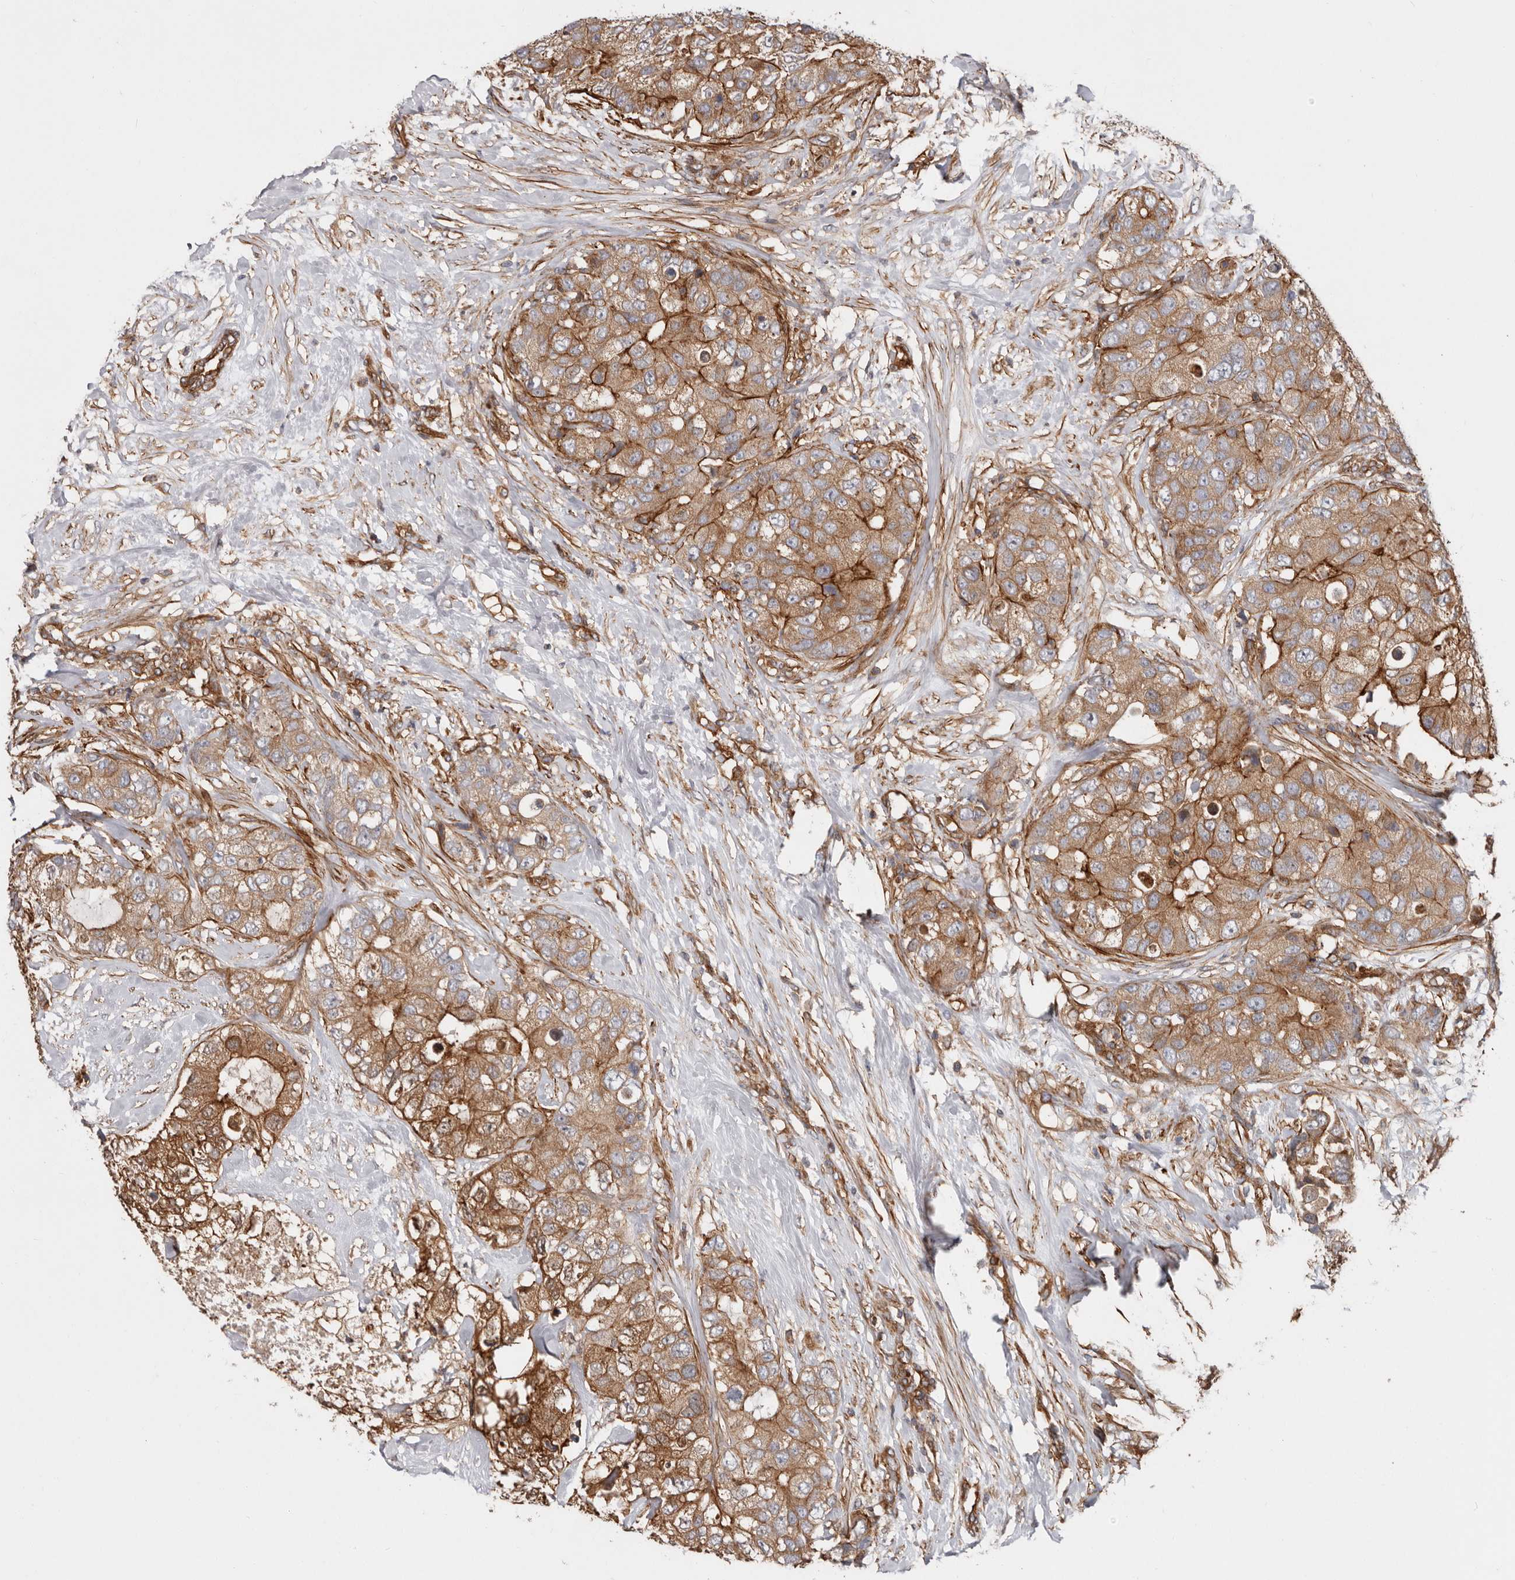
{"staining": {"intensity": "moderate", "quantity": ">75%", "location": "cytoplasmic/membranous"}, "tissue": "breast cancer", "cell_type": "Tumor cells", "image_type": "cancer", "snomed": [{"axis": "morphology", "description": "Duct carcinoma"}, {"axis": "topography", "description": "Breast"}], "caption": "Immunohistochemical staining of breast invasive ductal carcinoma displays moderate cytoplasmic/membranous protein staining in approximately >75% of tumor cells. (DAB (3,3'-diaminobenzidine) IHC, brown staining for protein, blue staining for nuclei).", "gene": "TMC7", "patient": {"sex": "female", "age": 62}}